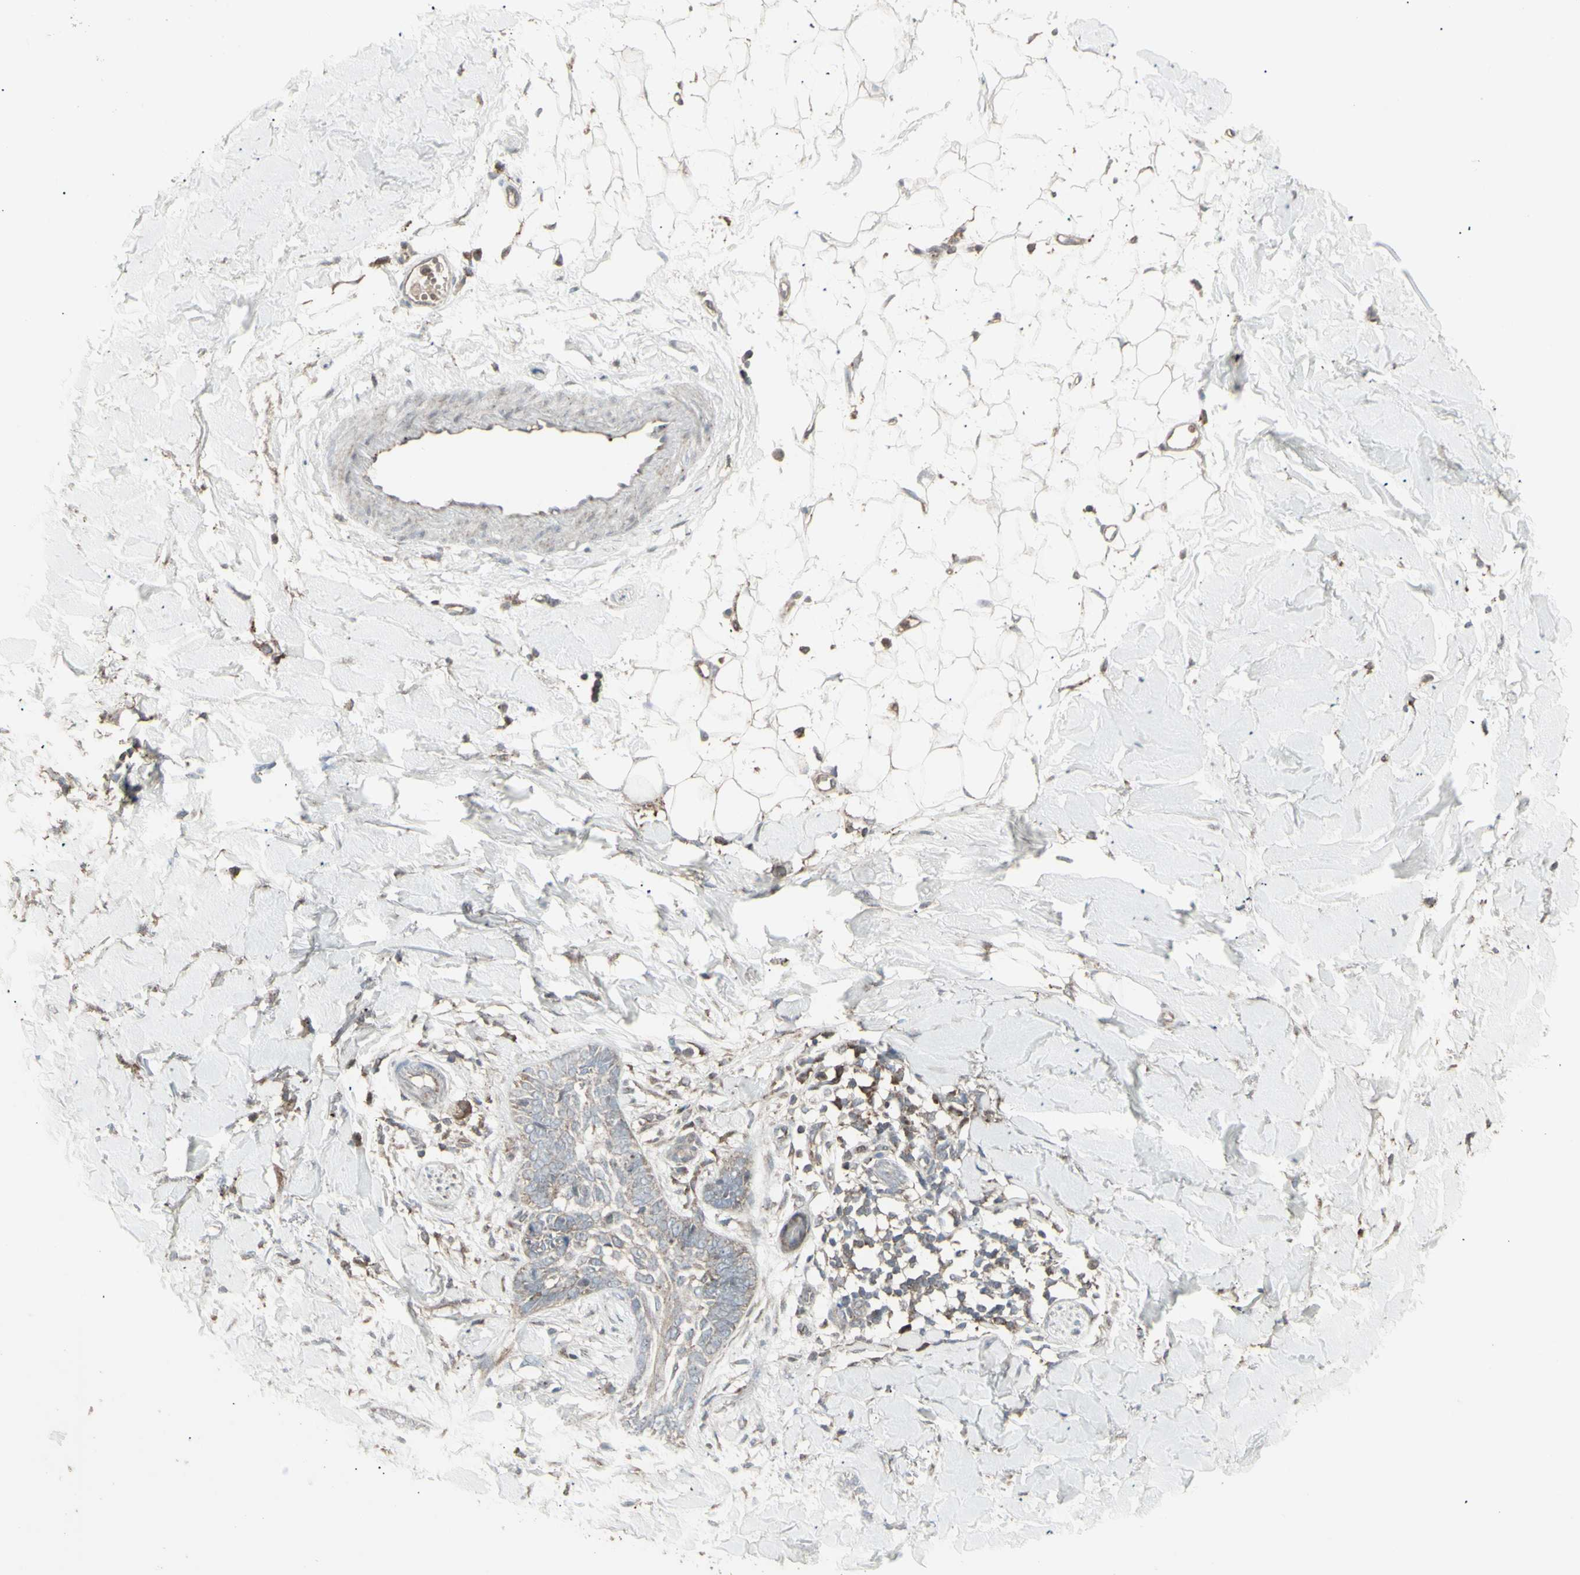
{"staining": {"intensity": "moderate", "quantity": "25%-75%", "location": "cytoplasmic/membranous"}, "tissue": "skin cancer", "cell_type": "Tumor cells", "image_type": "cancer", "snomed": [{"axis": "morphology", "description": "Basal cell carcinoma"}, {"axis": "topography", "description": "Skin"}], "caption": "Basal cell carcinoma (skin) stained for a protein demonstrates moderate cytoplasmic/membranous positivity in tumor cells.", "gene": "RNASEL", "patient": {"sex": "female", "age": 58}}